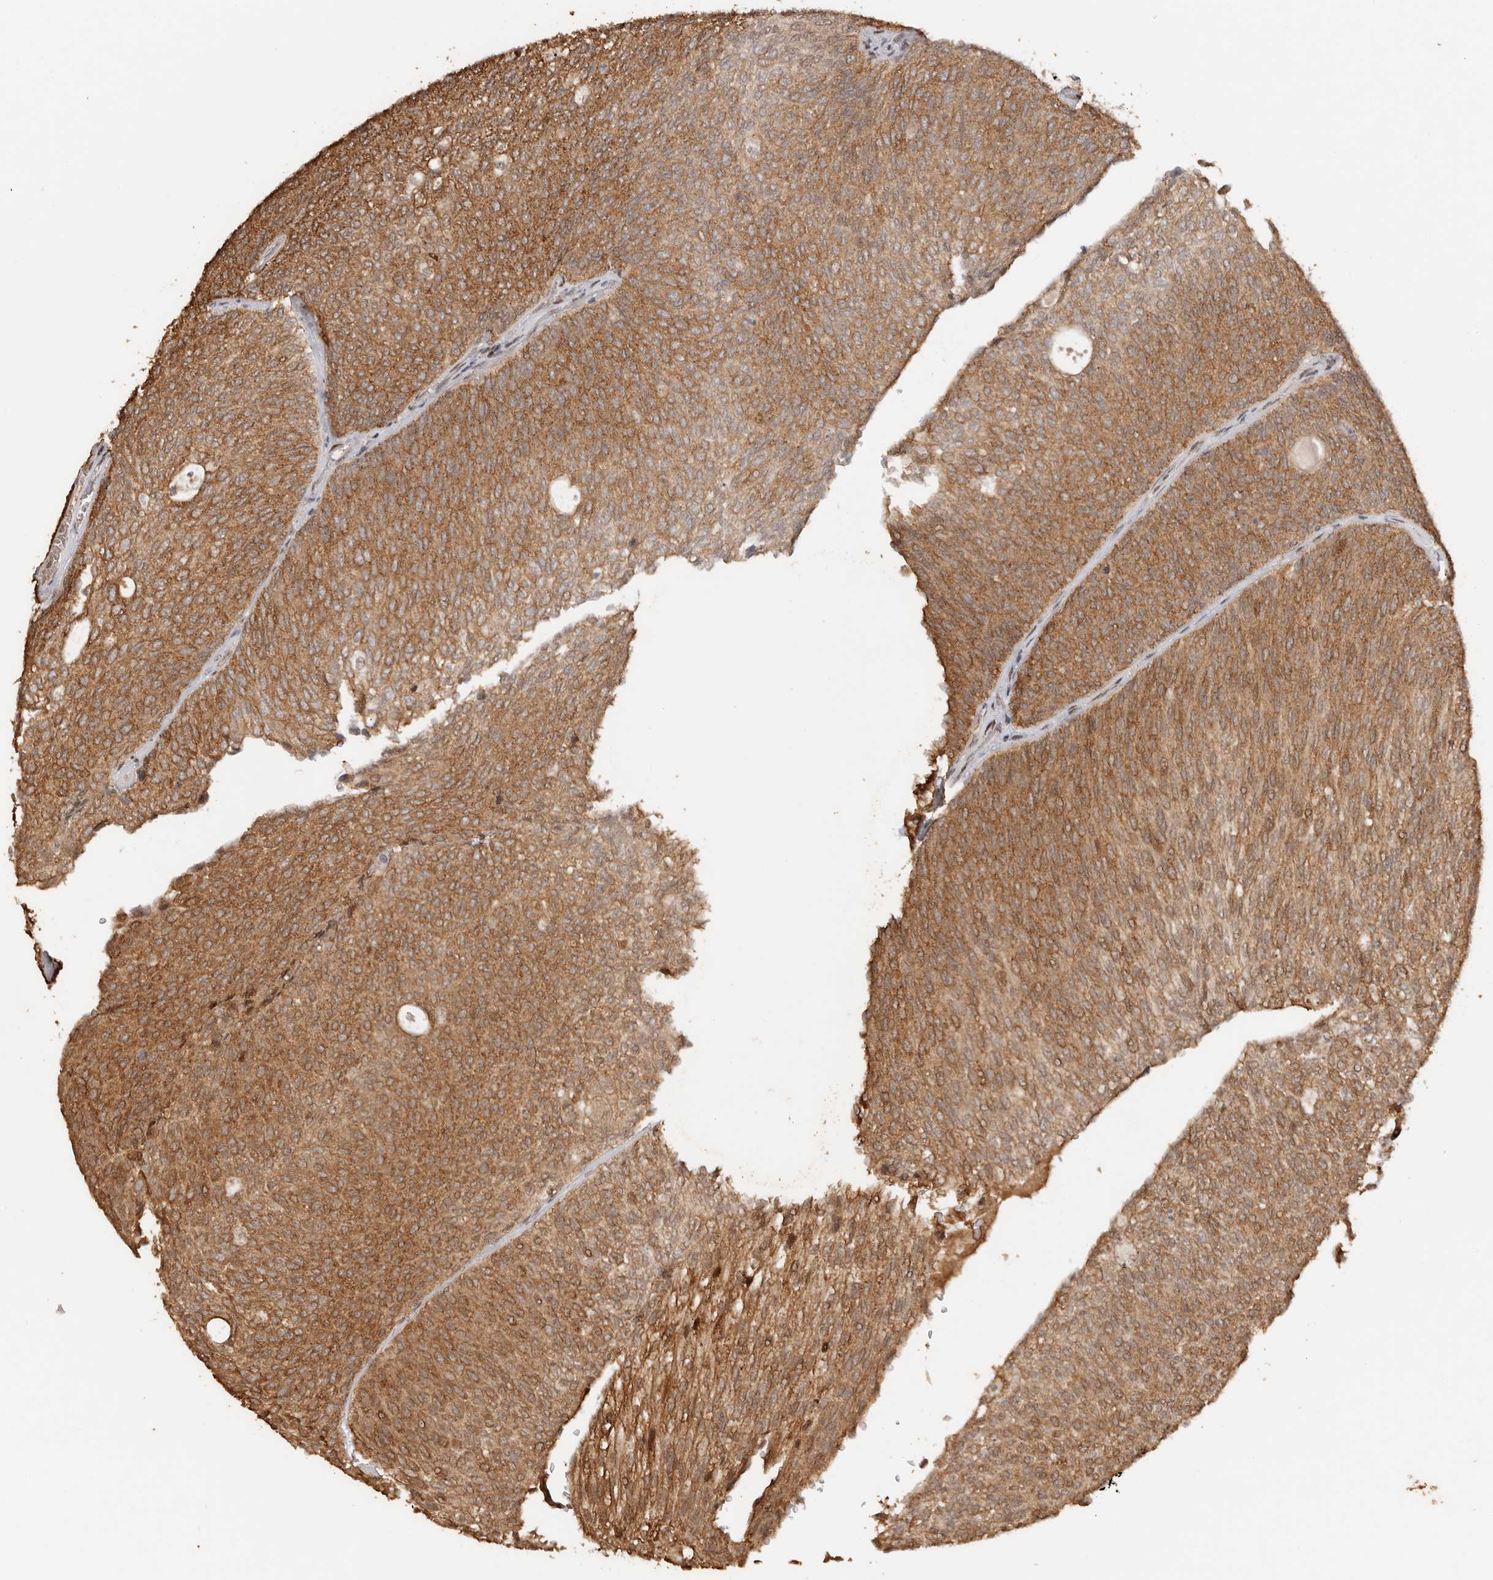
{"staining": {"intensity": "strong", "quantity": ">75%", "location": "cytoplasmic/membranous"}, "tissue": "urothelial cancer", "cell_type": "Tumor cells", "image_type": "cancer", "snomed": [{"axis": "morphology", "description": "Urothelial carcinoma, Low grade"}, {"axis": "topography", "description": "Urinary bladder"}], "caption": "This is an image of immunohistochemistry (IHC) staining of urothelial cancer, which shows strong staining in the cytoplasmic/membranous of tumor cells.", "gene": "SEC14L1", "patient": {"sex": "female", "age": 79}}